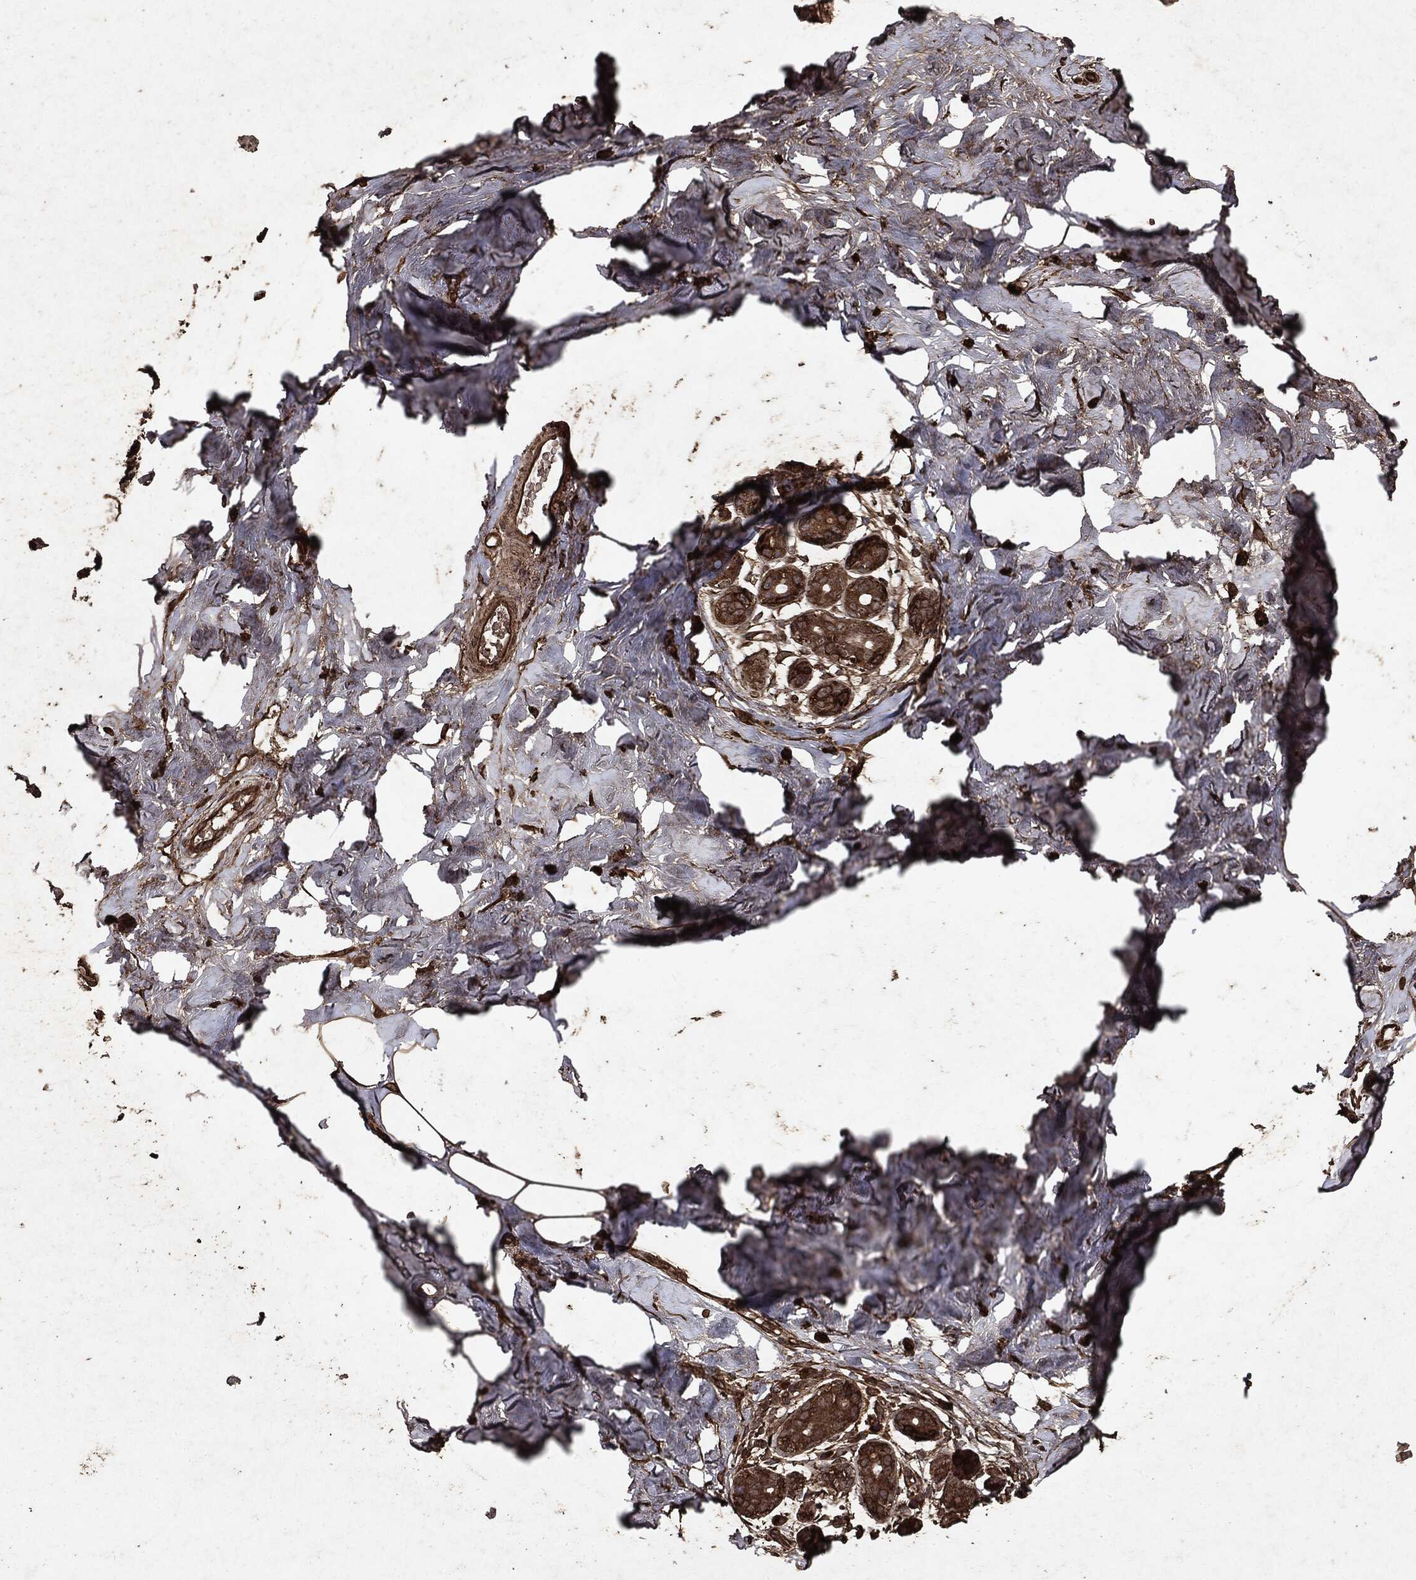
{"staining": {"intensity": "strong", "quantity": ">75%", "location": "cytoplasmic/membranous"}, "tissue": "breast", "cell_type": "Glandular cells", "image_type": "normal", "snomed": [{"axis": "morphology", "description": "Normal tissue, NOS"}, {"axis": "topography", "description": "Breast"}], "caption": "Breast stained with DAB (3,3'-diaminobenzidine) immunohistochemistry displays high levels of strong cytoplasmic/membranous expression in about >75% of glandular cells.", "gene": "ARAF", "patient": {"sex": "female", "age": 43}}